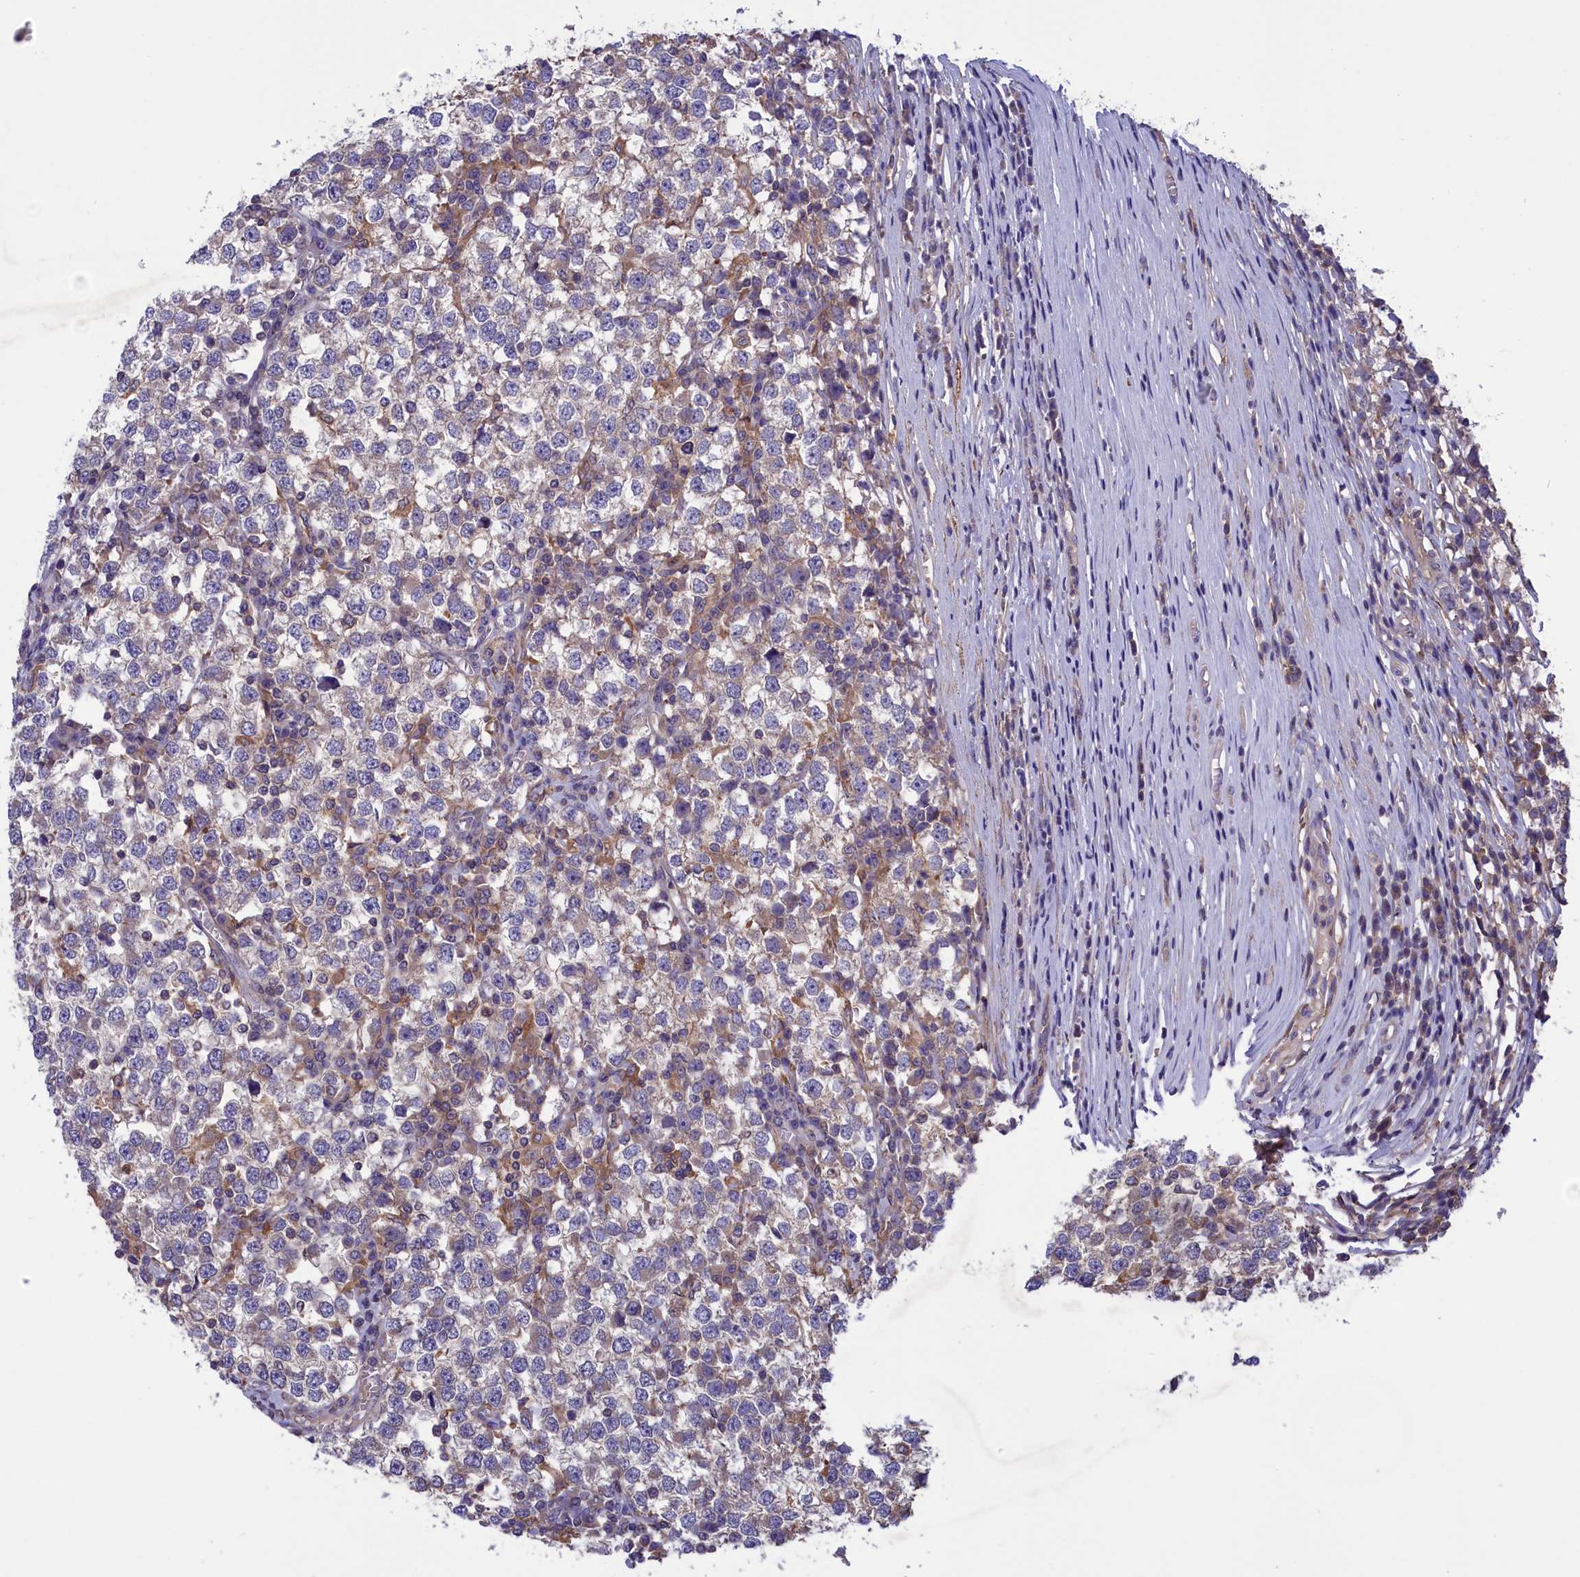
{"staining": {"intensity": "weak", "quantity": "25%-75%", "location": "cytoplasmic/membranous"}, "tissue": "testis cancer", "cell_type": "Tumor cells", "image_type": "cancer", "snomed": [{"axis": "morphology", "description": "Seminoma, NOS"}, {"axis": "topography", "description": "Testis"}], "caption": "The photomicrograph reveals staining of testis cancer, revealing weak cytoplasmic/membranous protein positivity (brown color) within tumor cells.", "gene": "AMDHD2", "patient": {"sex": "male", "age": 65}}